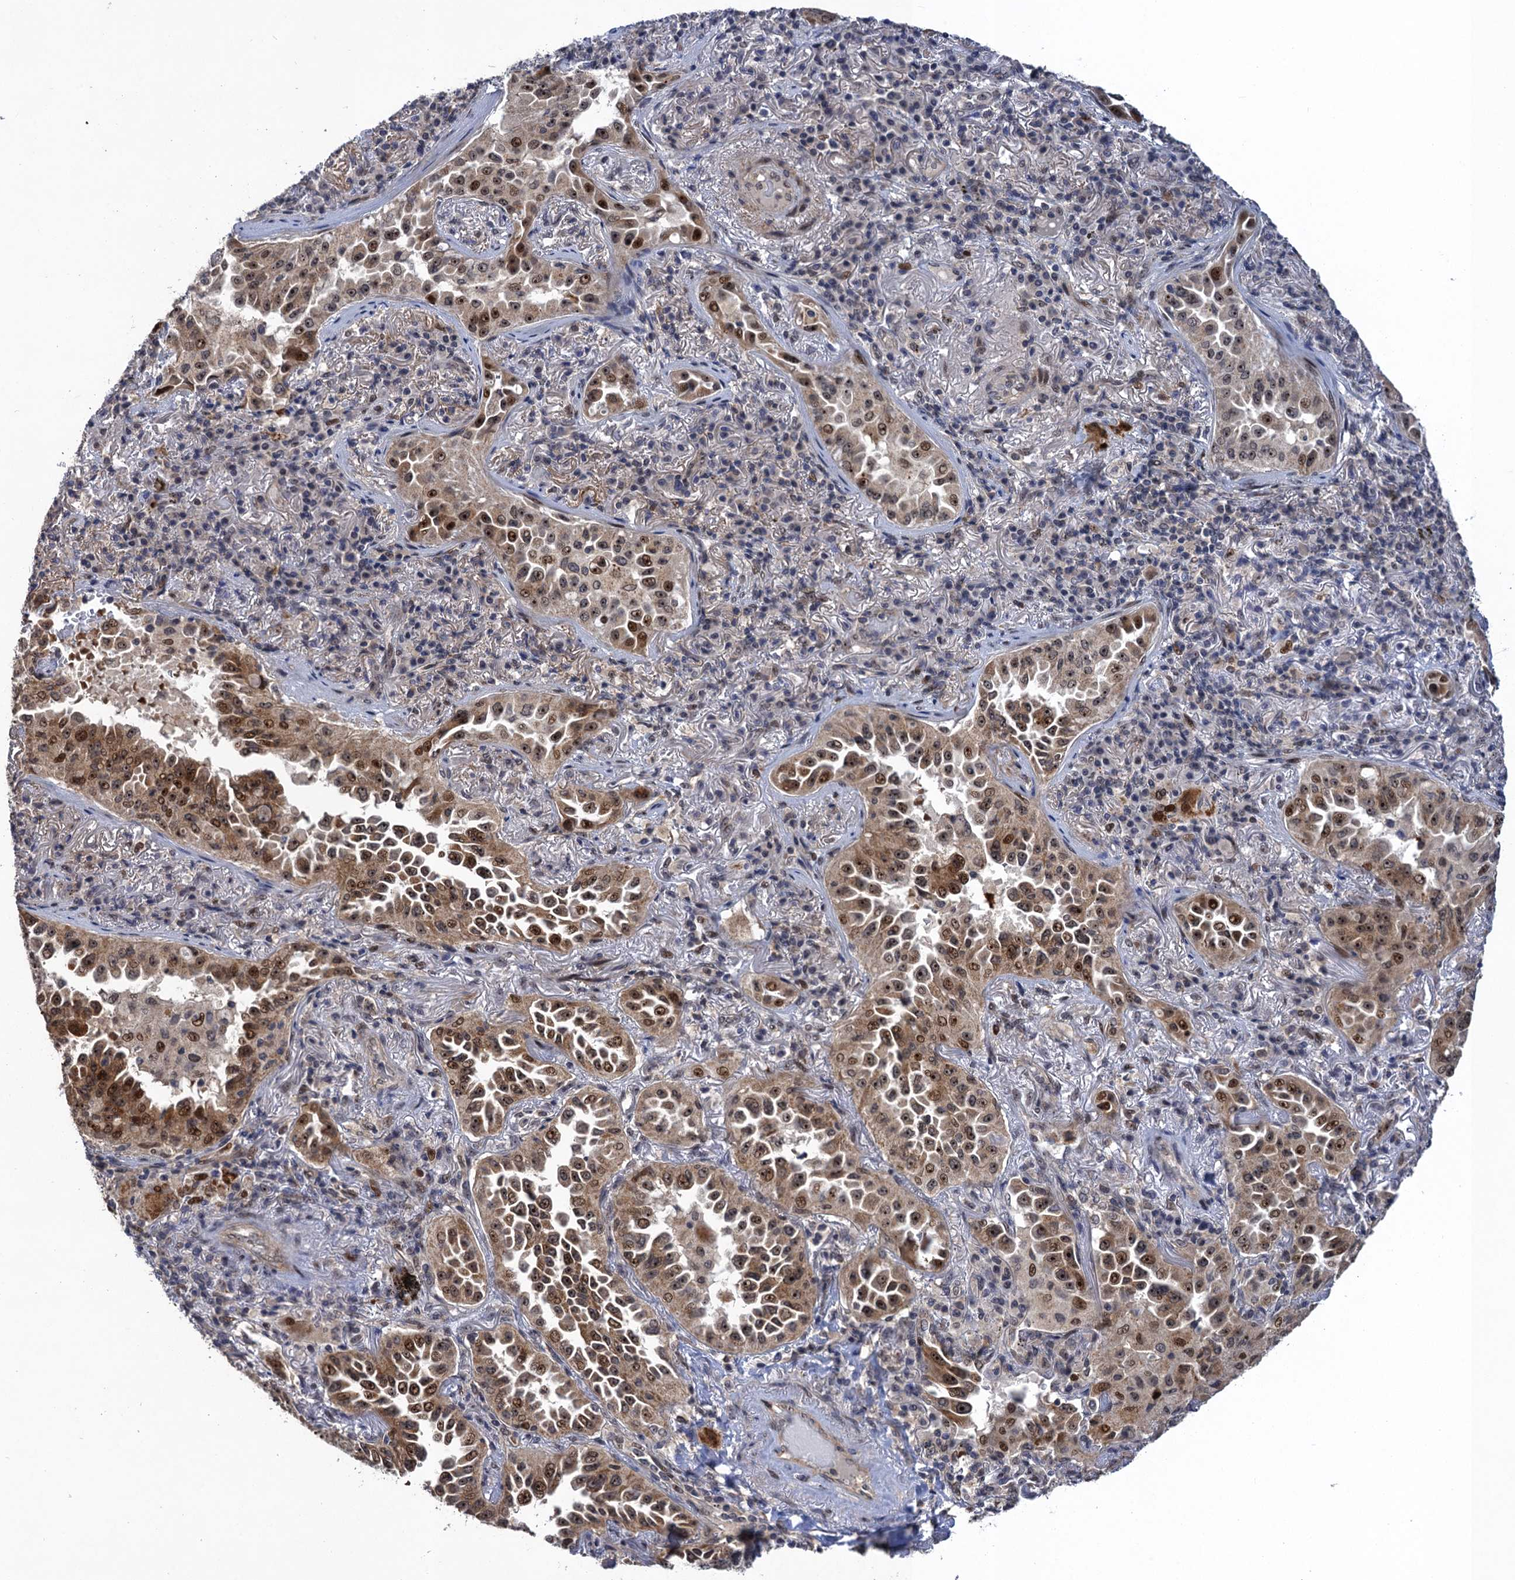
{"staining": {"intensity": "moderate", "quantity": ">75%", "location": "cytoplasmic/membranous,nuclear"}, "tissue": "lung cancer", "cell_type": "Tumor cells", "image_type": "cancer", "snomed": [{"axis": "morphology", "description": "Adenocarcinoma, NOS"}, {"axis": "topography", "description": "Lung"}], "caption": "Protein expression analysis of adenocarcinoma (lung) displays moderate cytoplasmic/membranous and nuclear positivity in approximately >75% of tumor cells.", "gene": "ZAR1L", "patient": {"sex": "female", "age": 69}}